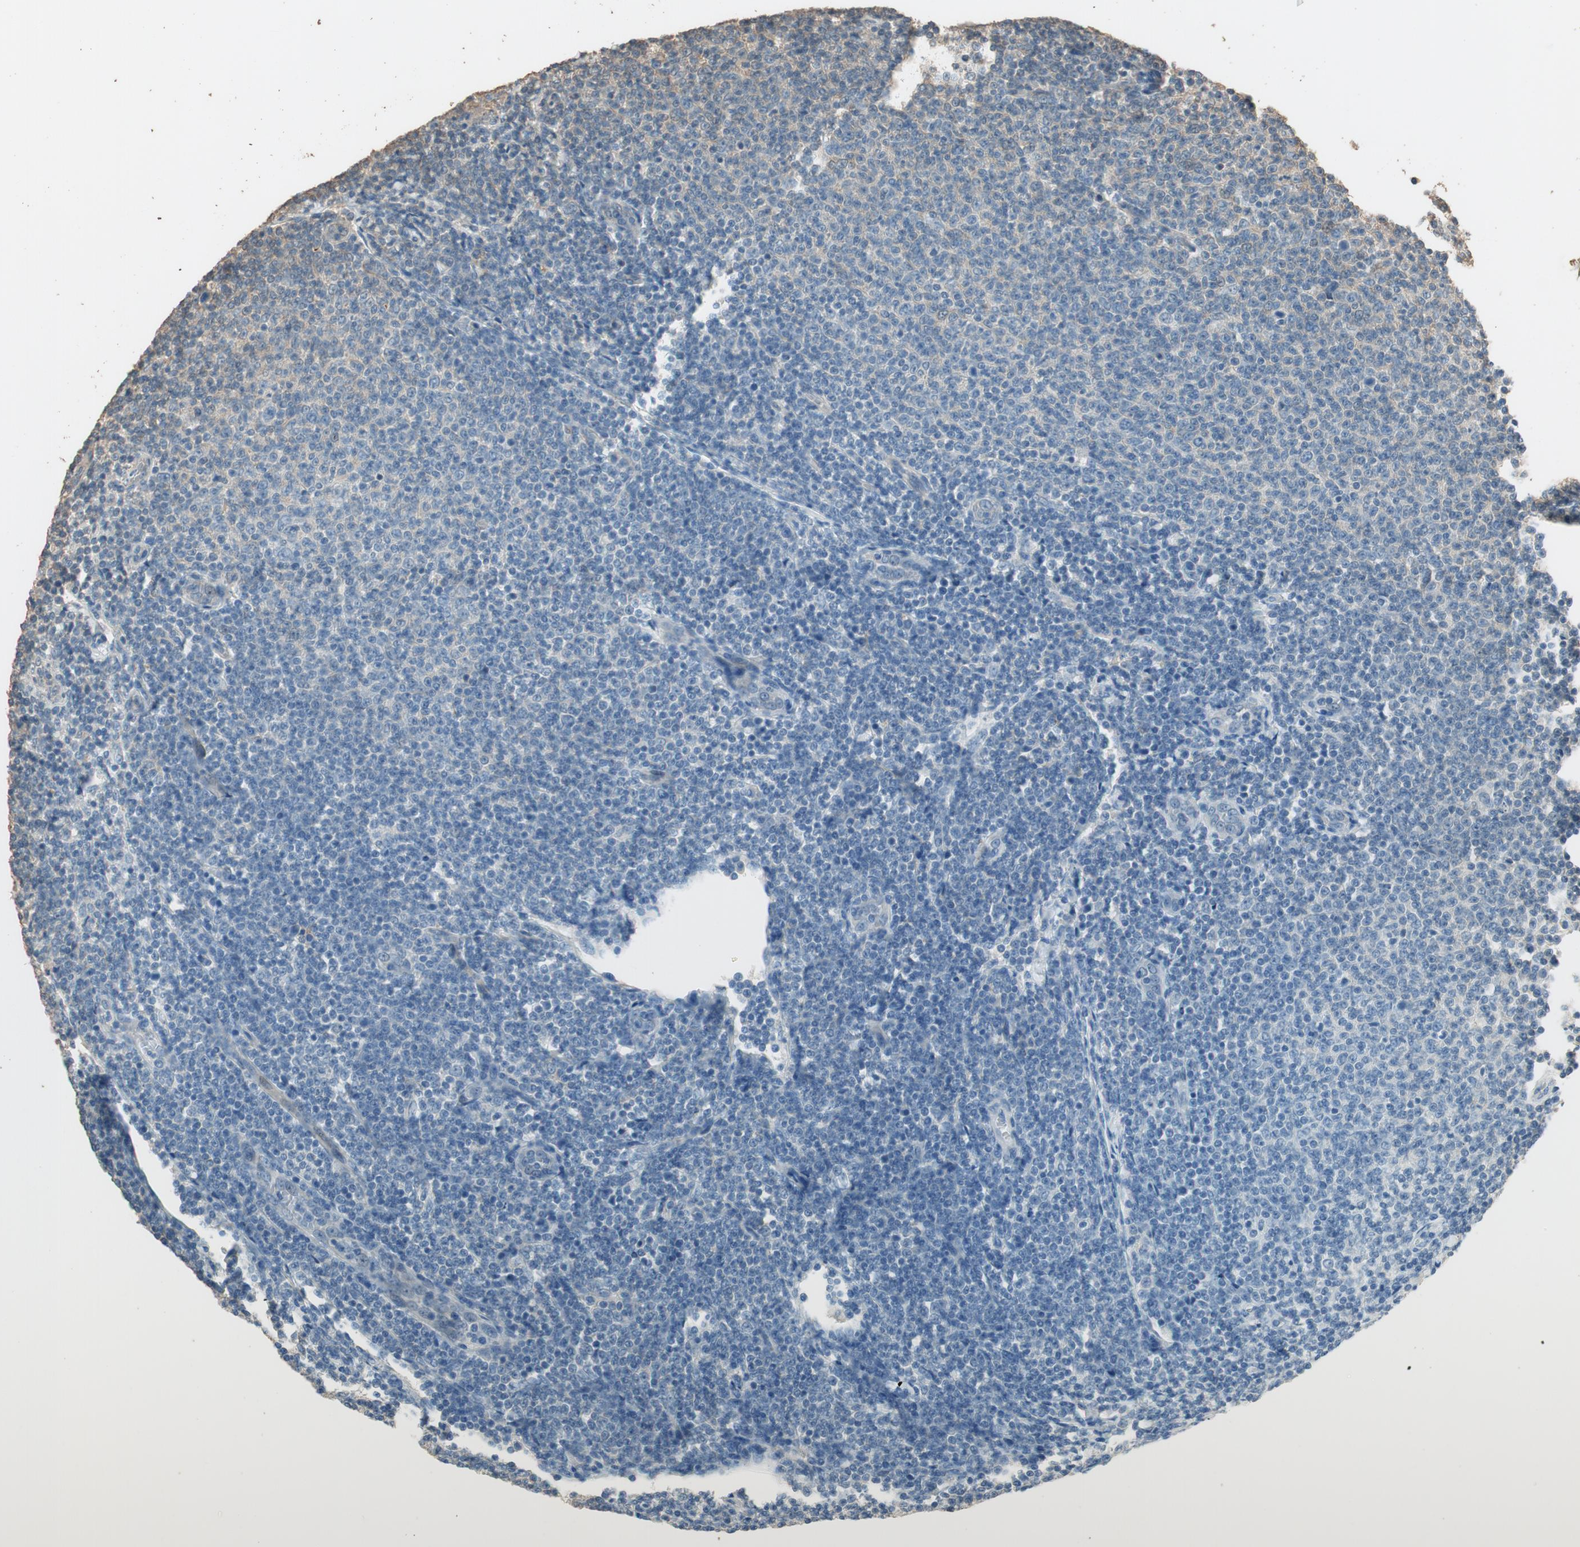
{"staining": {"intensity": "negative", "quantity": "none", "location": "none"}, "tissue": "lymphoma", "cell_type": "Tumor cells", "image_type": "cancer", "snomed": [{"axis": "morphology", "description": "Malignant lymphoma, non-Hodgkin's type, Low grade"}, {"axis": "topography", "description": "Lymph node"}], "caption": "Tumor cells are negative for brown protein staining in lymphoma.", "gene": "MST1R", "patient": {"sex": "male", "age": 66}}